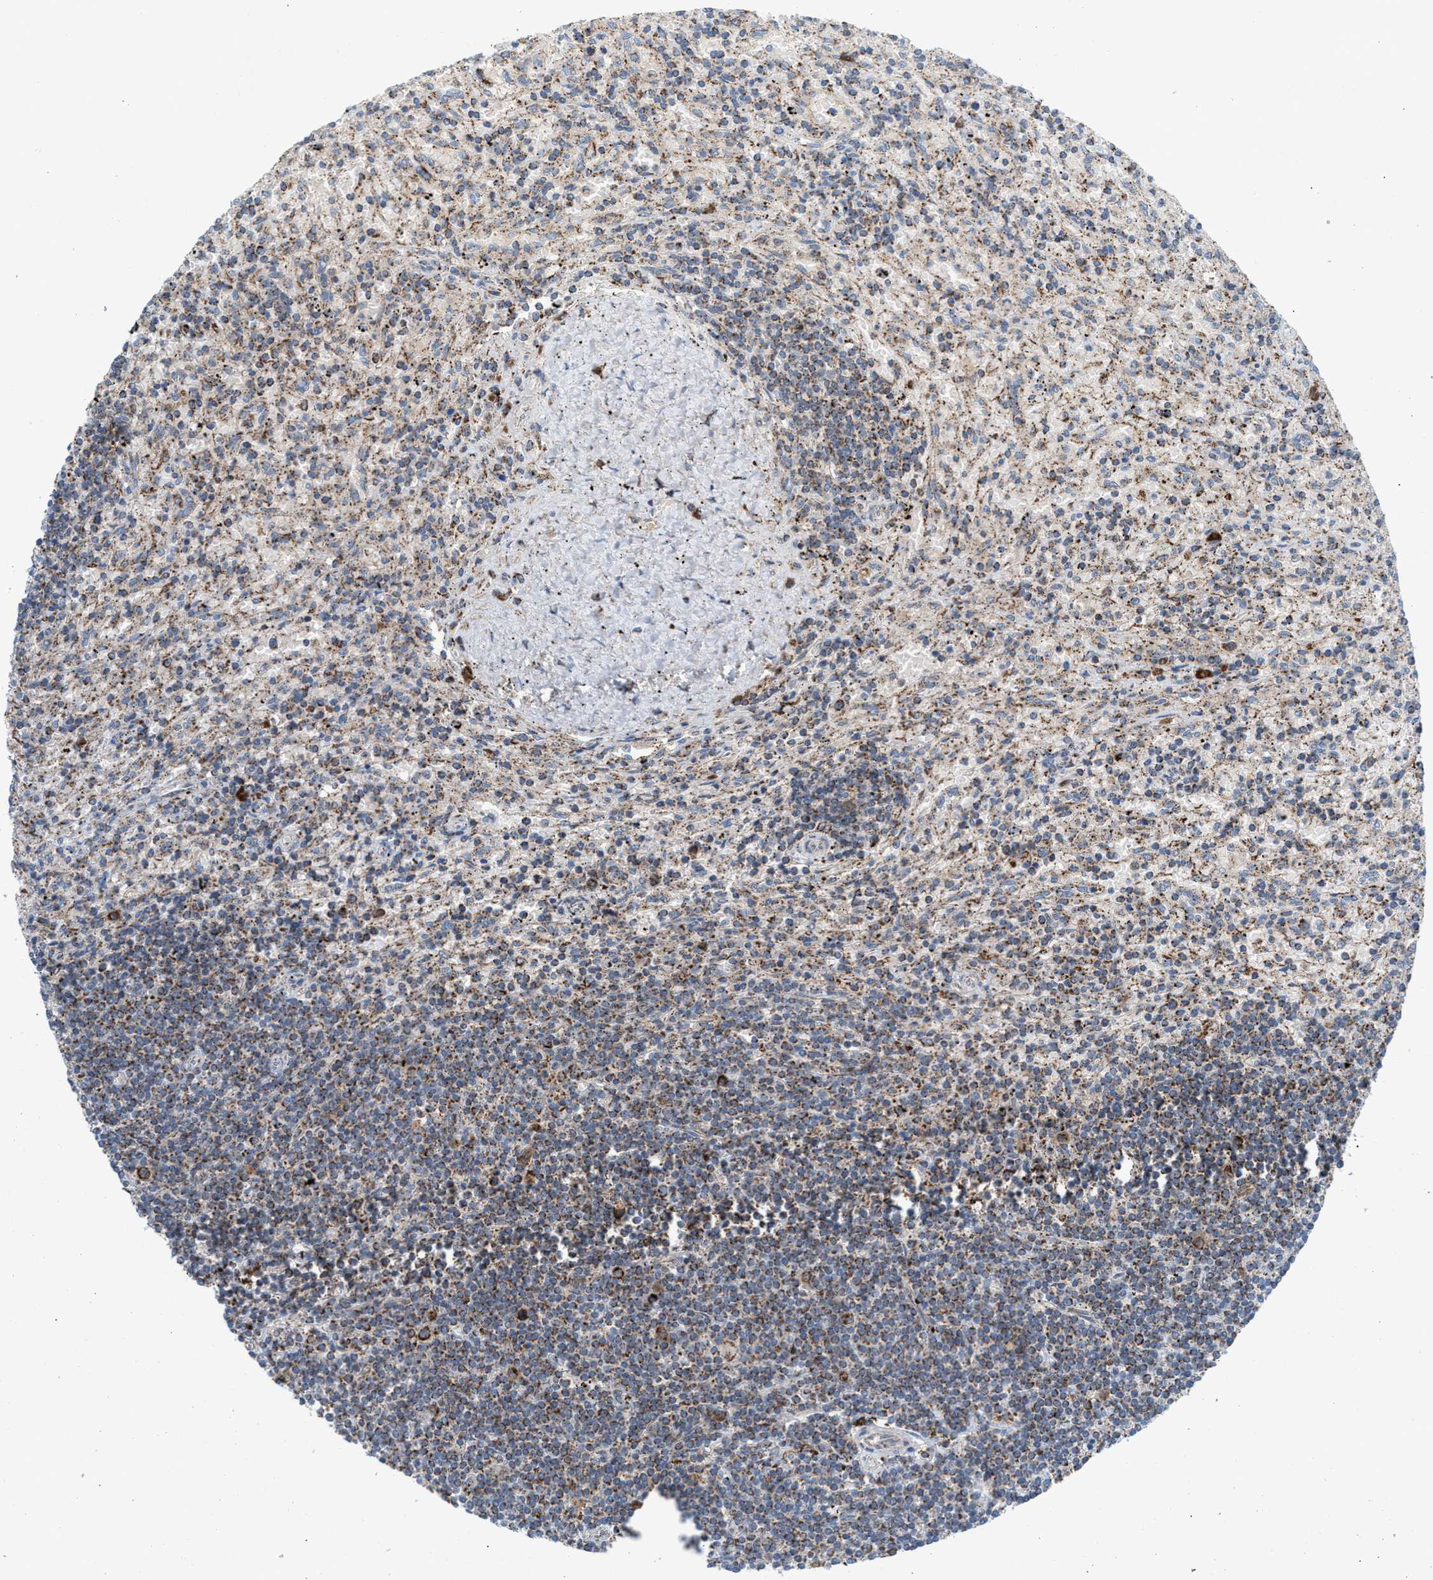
{"staining": {"intensity": "moderate", "quantity": ">75%", "location": "cytoplasmic/membranous"}, "tissue": "lymphoma", "cell_type": "Tumor cells", "image_type": "cancer", "snomed": [{"axis": "morphology", "description": "Malignant lymphoma, non-Hodgkin's type, Low grade"}, {"axis": "topography", "description": "Spleen"}], "caption": "Moderate cytoplasmic/membranous positivity is appreciated in about >75% of tumor cells in low-grade malignant lymphoma, non-Hodgkin's type.", "gene": "PMPCA", "patient": {"sex": "male", "age": 76}}